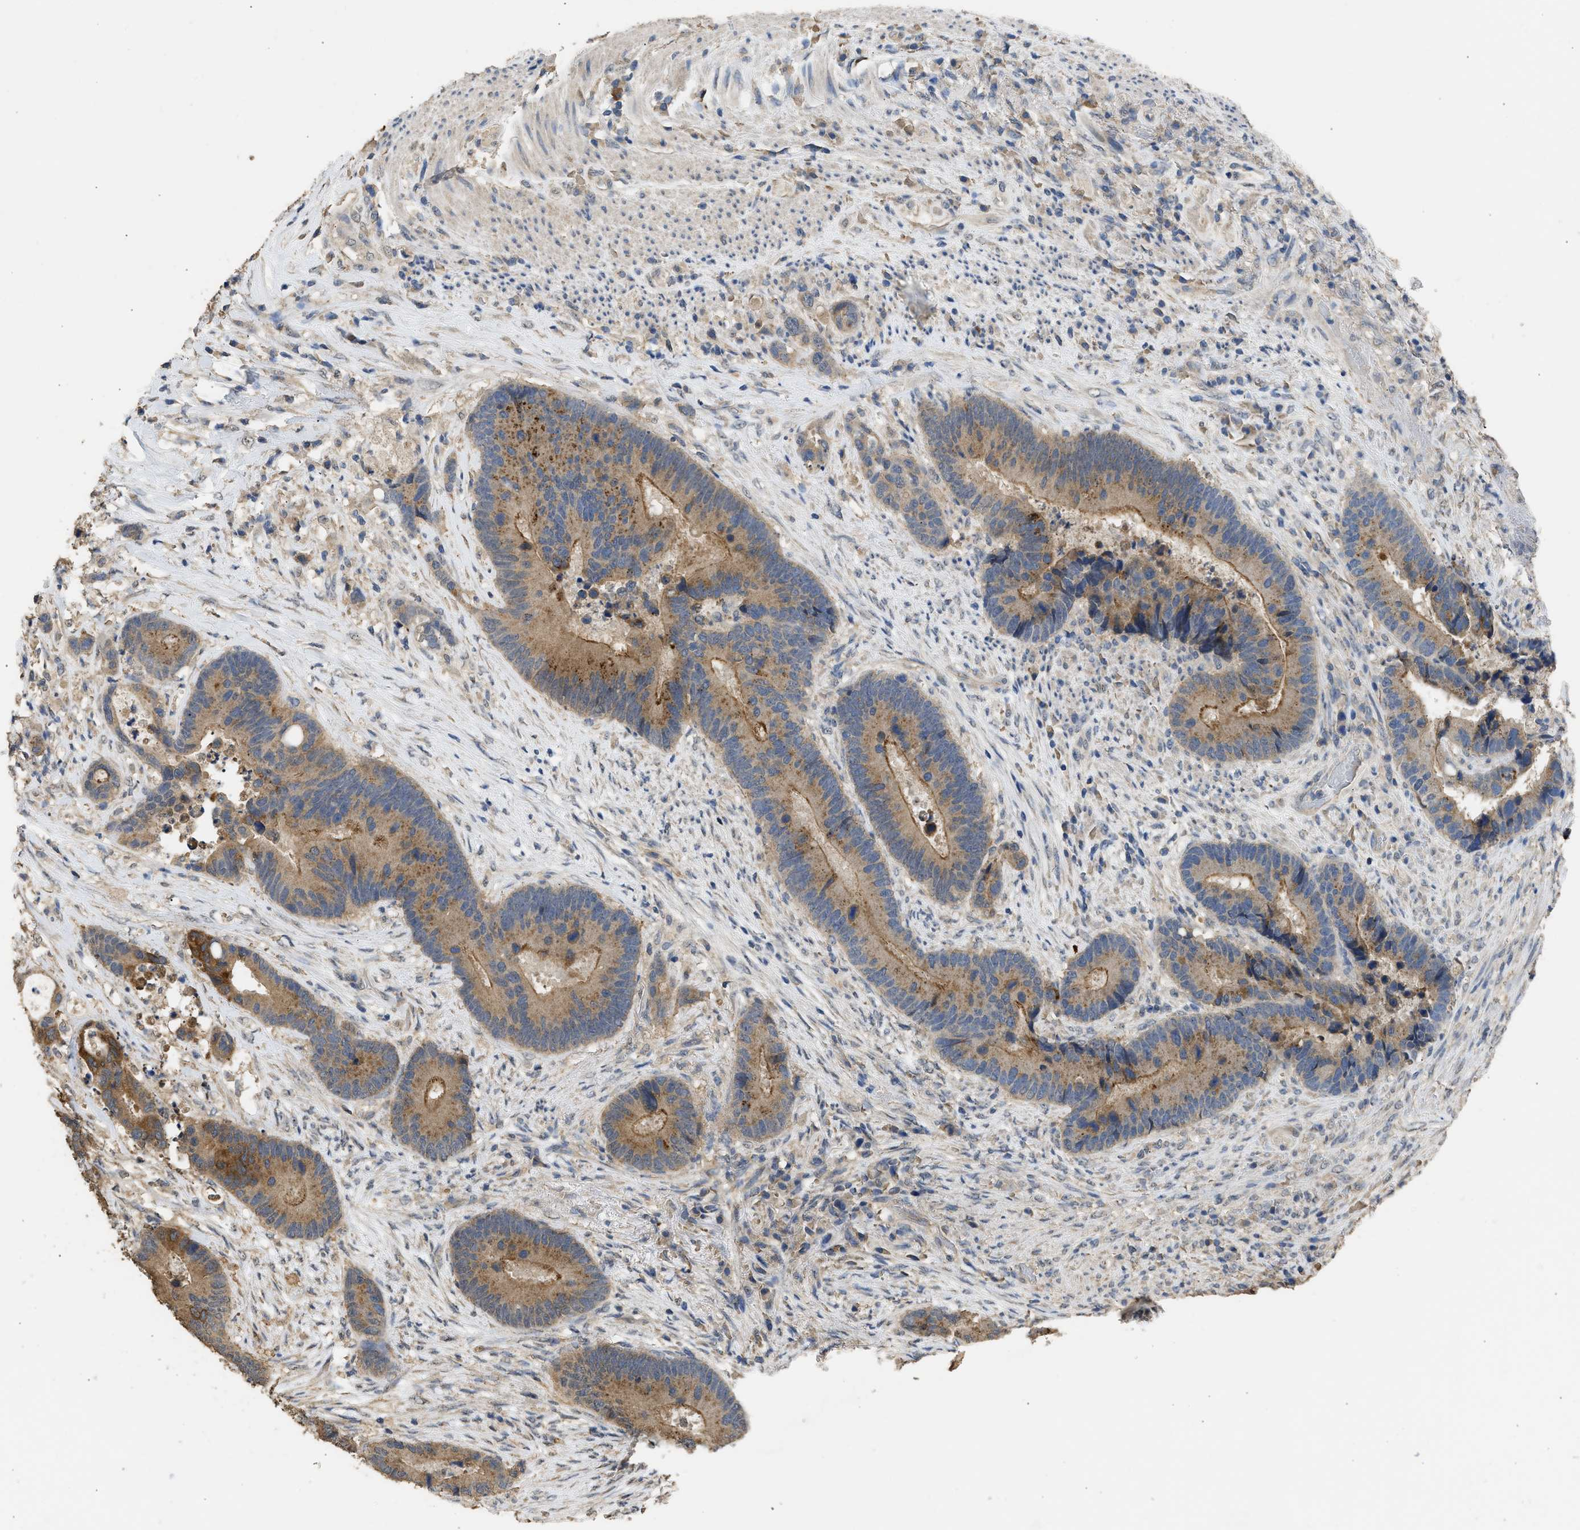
{"staining": {"intensity": "moderate", "quantity": ">75%", "location": "cytoplasmic/membranous"}, "tissue": "colorectal cancer", "cell_type": "Tumor cells", "image_type": "cancer", "snomed": [{"axis": "morphology", "description": "Adenocarcinoma, NOS"}, {"axis": "topography", "description": "Rectum"}], "caption": "Immunohistochemistry (IHC) image of neoplastic tissue: human adenocarcinoma (colorectal) stained using immunohistochemistry reveals medium levels of moderate protein expression localized specifically in the cytoplasmic/membranous of tumor cells, appearing as a cytoplasmic/membranous brown color.", "gene": "SPINT2", "patient": {"sex": "female", "age": 89}}